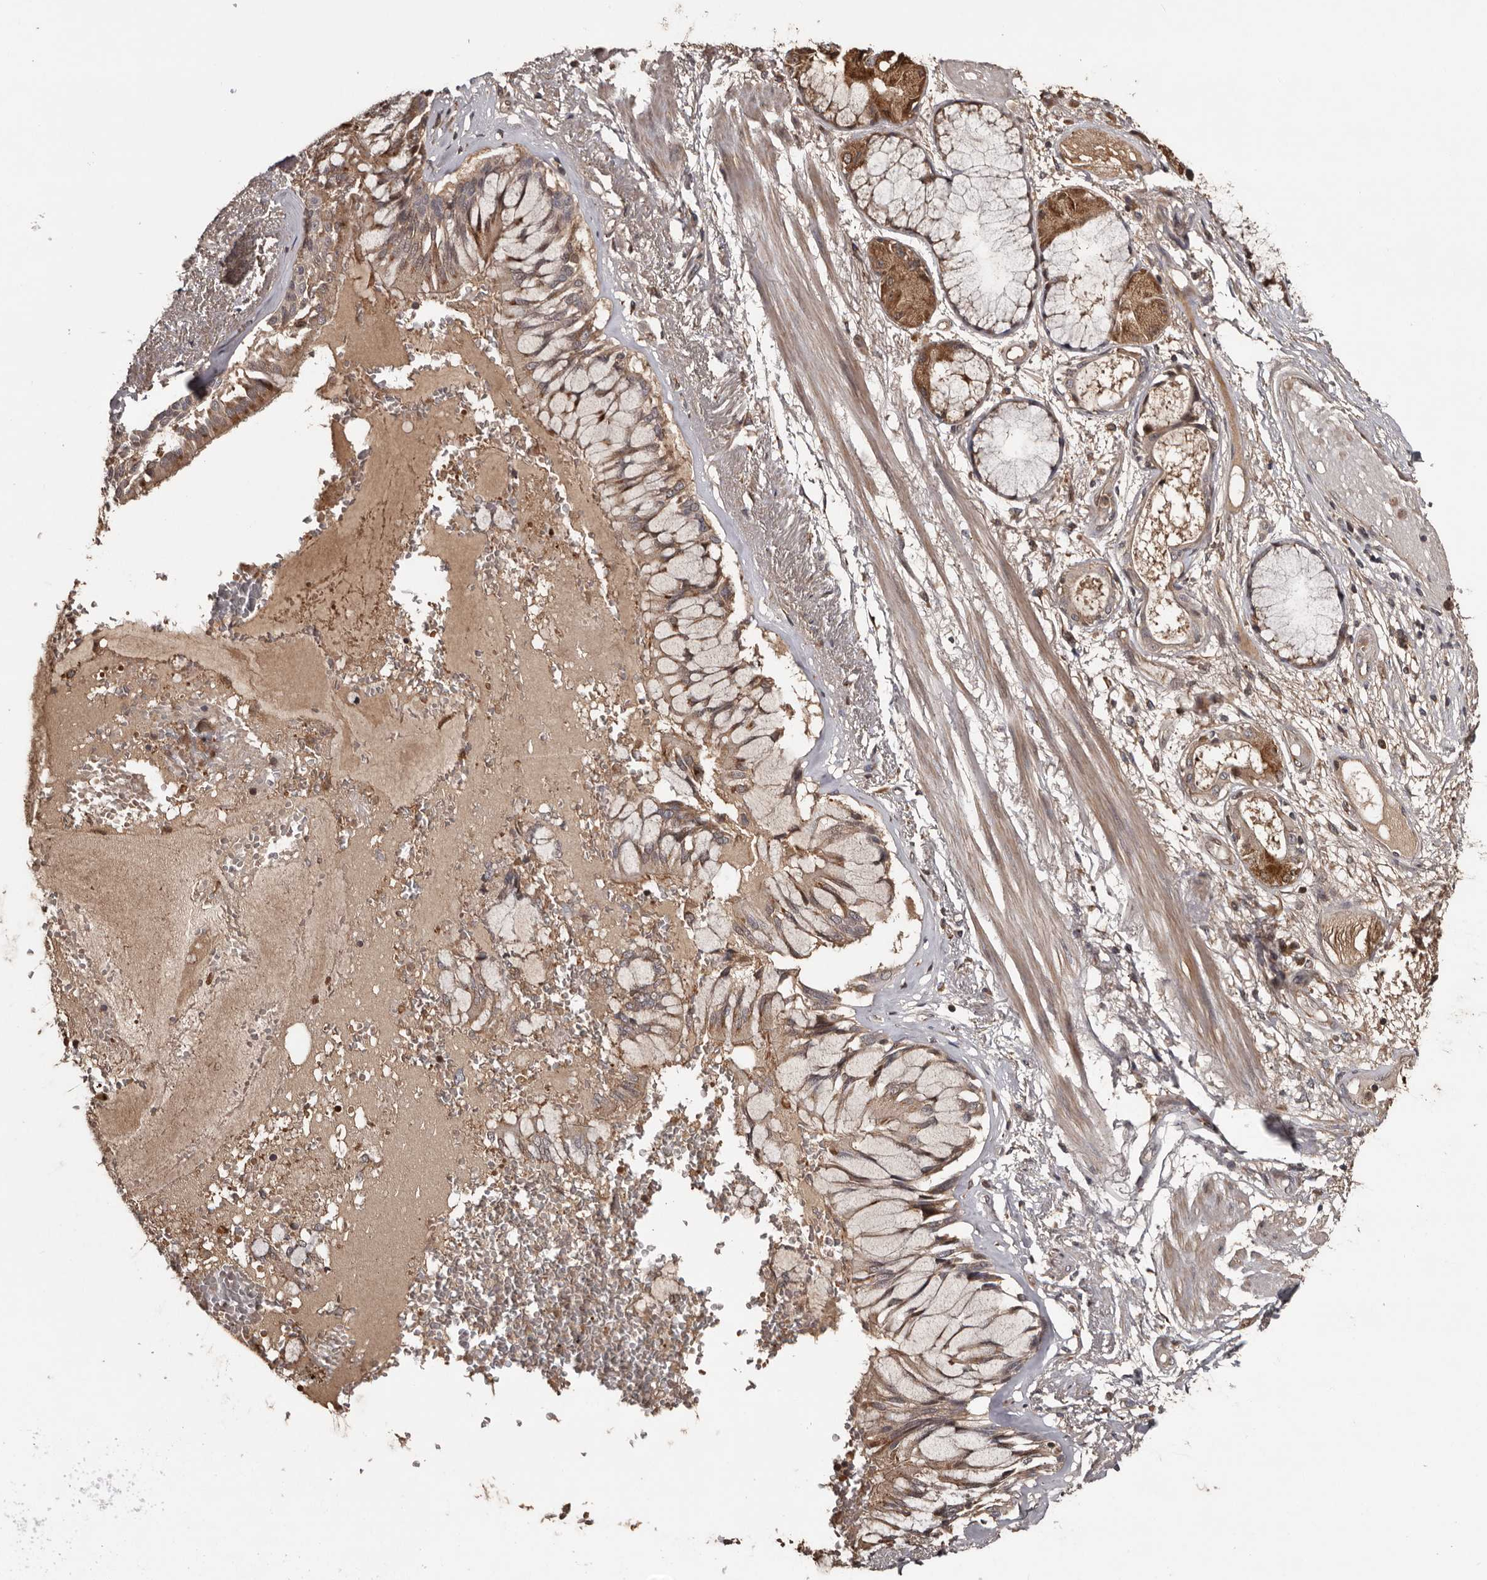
{"staining": {"intensity": "moderate", "quantity": ">75%", "location": "cytoplasmic/membranous,nuclear"}, "tissue": "adipose tissue", "cell_type": "Adipocytes", "image_type": "normal", "snomed": [{"axis": "morphology", "description": "Normal tissue, NOS"}, {"axis": "topography", "description": "Bronchus"}], "caption": "Adipose tissue stained for a protein (brown) displays moderate cytoplasmic/membranous,nuclear positive staining in approximately >75% of adipocytes.", "gene": "SERTAD4", "patient": {"sex": "male", "age": 66}}